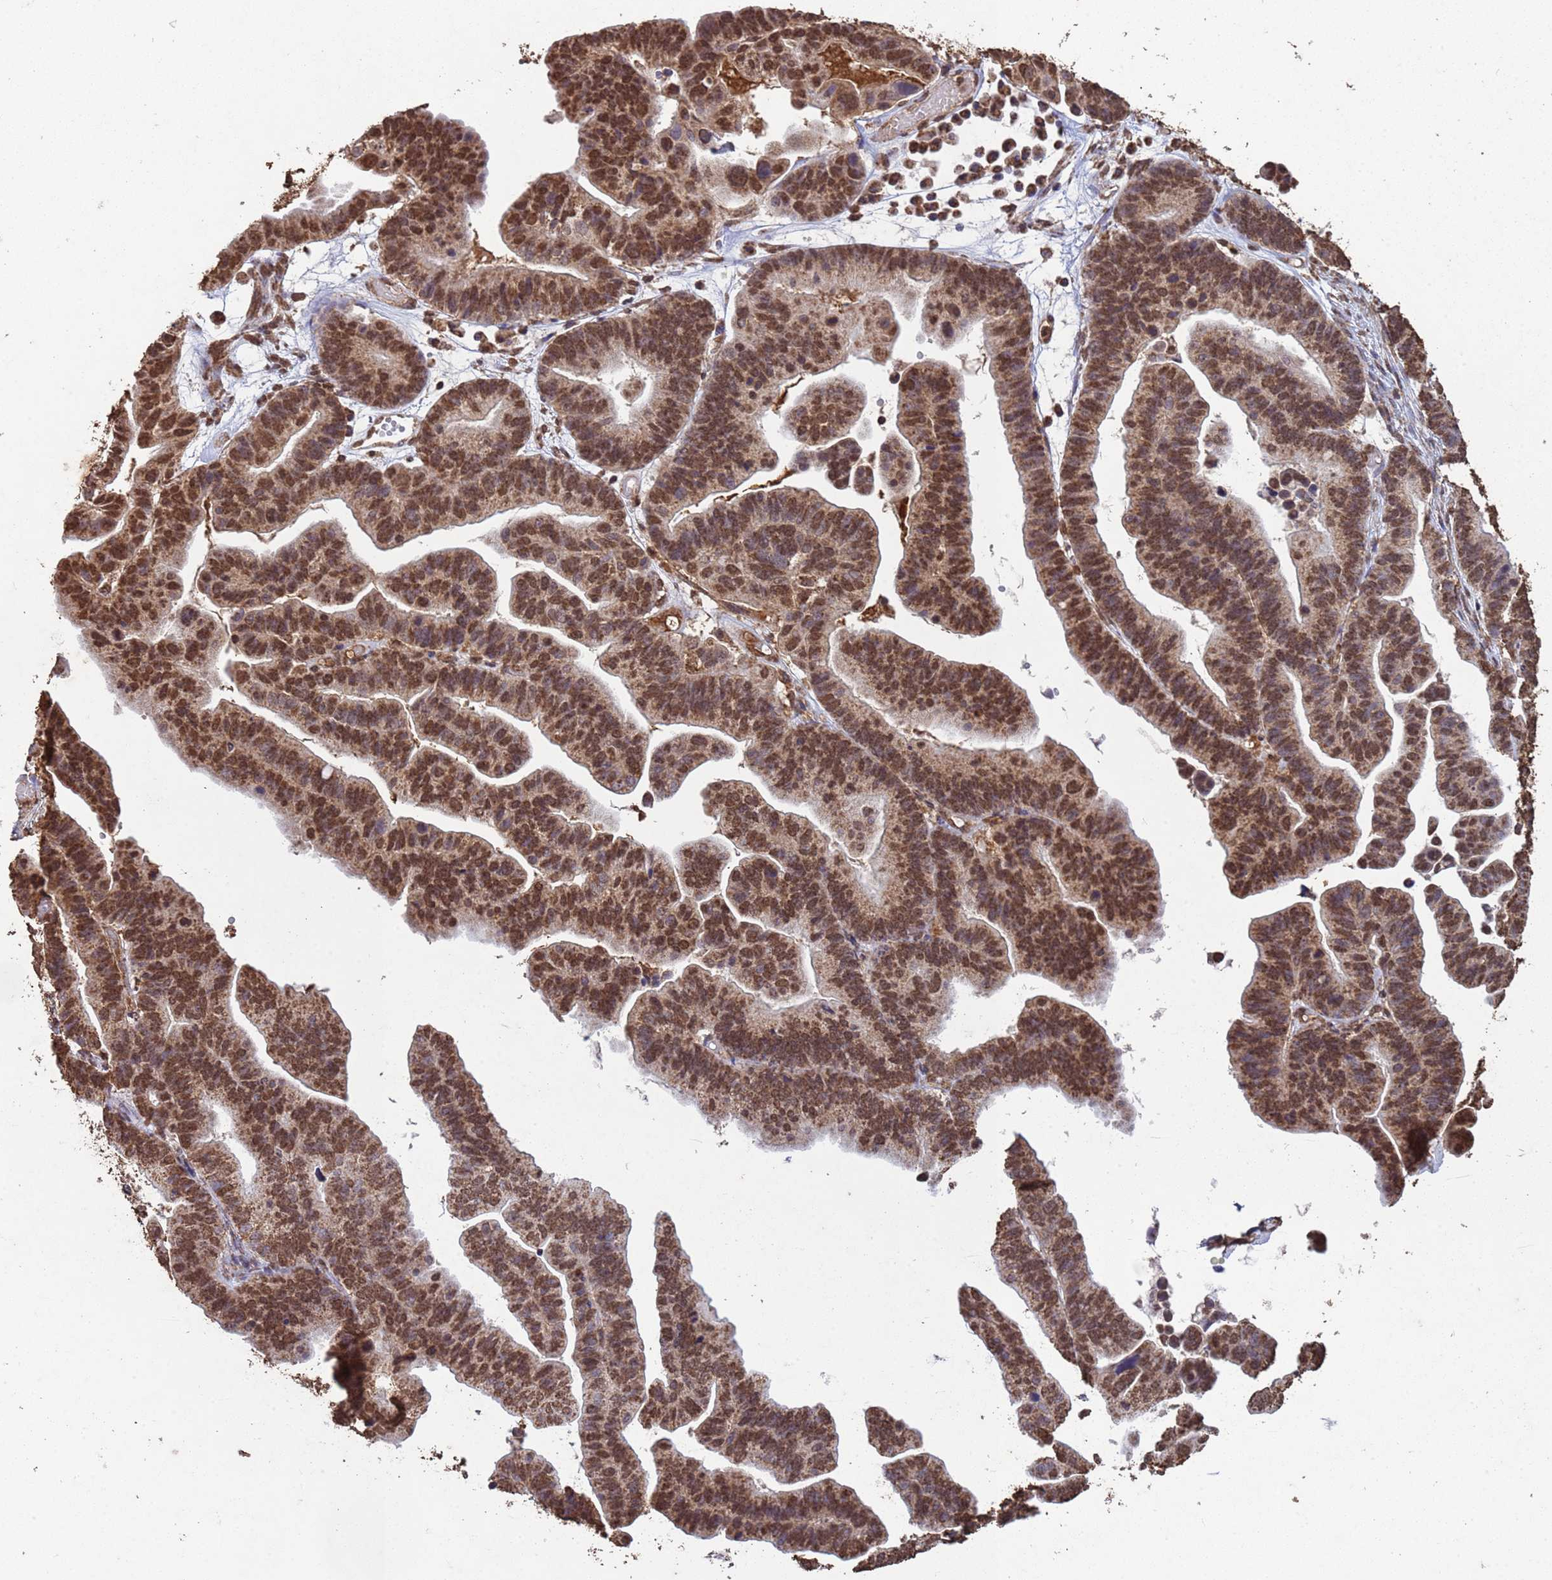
{"staining": {"intensity": "moderate", "quantity": ">75%", "location": "cytoplasmic/membranous,nuclear"}, "tissue": "ovarian cancer", "cell_type": "Tumor cells", "image_type": "cancer", "snomed": [{"axis": "morphology", "description": "Cystadenocarcinoma, serous, NOS"}, {"axis": "topography", "description": "Ovary"}], "caption": "Ovarian cancer tissue reveals moderate cytoplasmic/membranous and nuclear expression in approximately >75% of tumor cells Nuclei are stained in blue.", "gene": "HDAC10", "patient": {"sex": "female", "age": 56}}